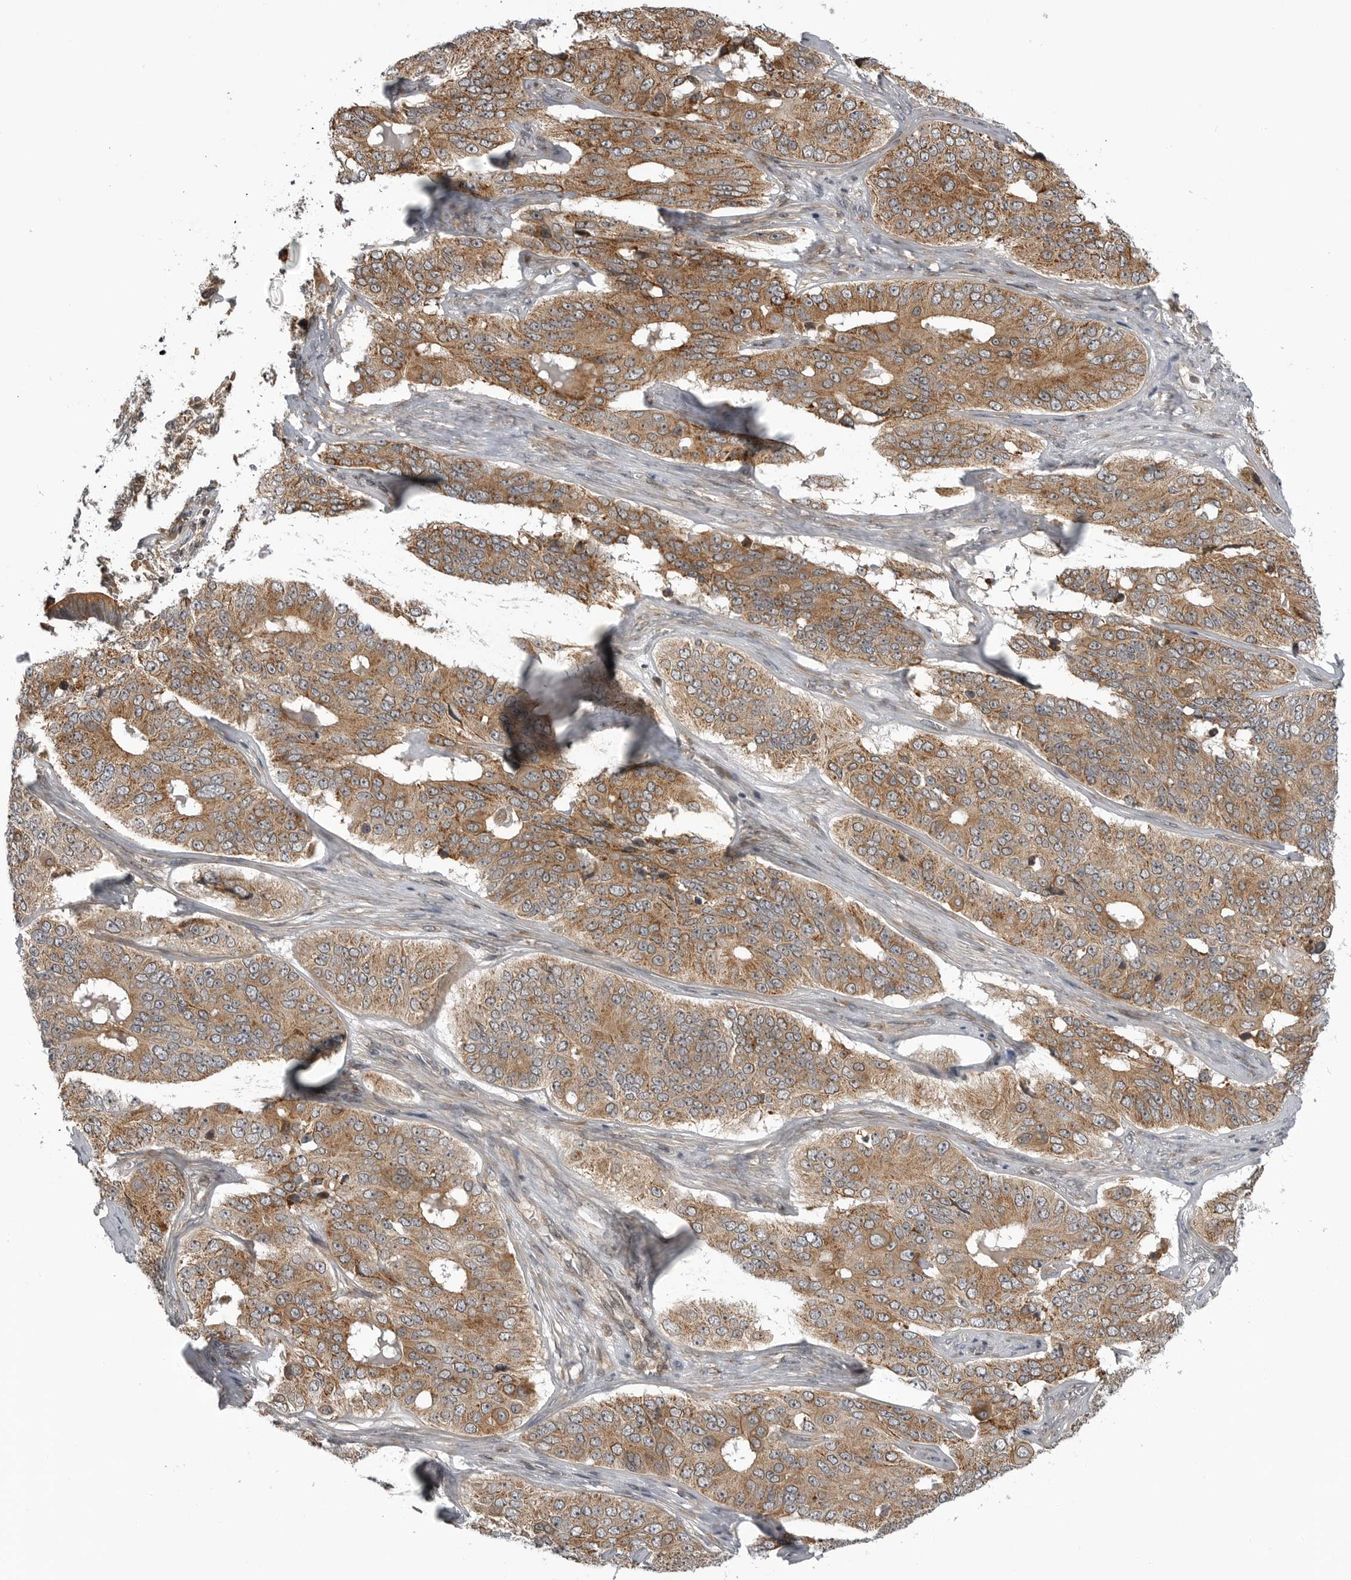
{"staining": {"intensity": "moderate", "quantity": ">75%", "location": "cytoplasmic/membranous"}, "tissue": "ovarian cancer", "cell_type": "Tumor cells", "image_type": "cancer", "snomed": [{"axis": "morphology", "description": "Carcinoma, endometroid"}, {"axis": "topography", "description": "Ovary"}], "caption": "A micrograph showing moderate cytoplasmic/membranous positivity in about >75% of tumor cells in ovarian cancer (endometroid carcinoma), as visualized by brown immunohistochemical staining.", "gene": "LRRC45", "patient": {"sex": "female", "age": 51}}